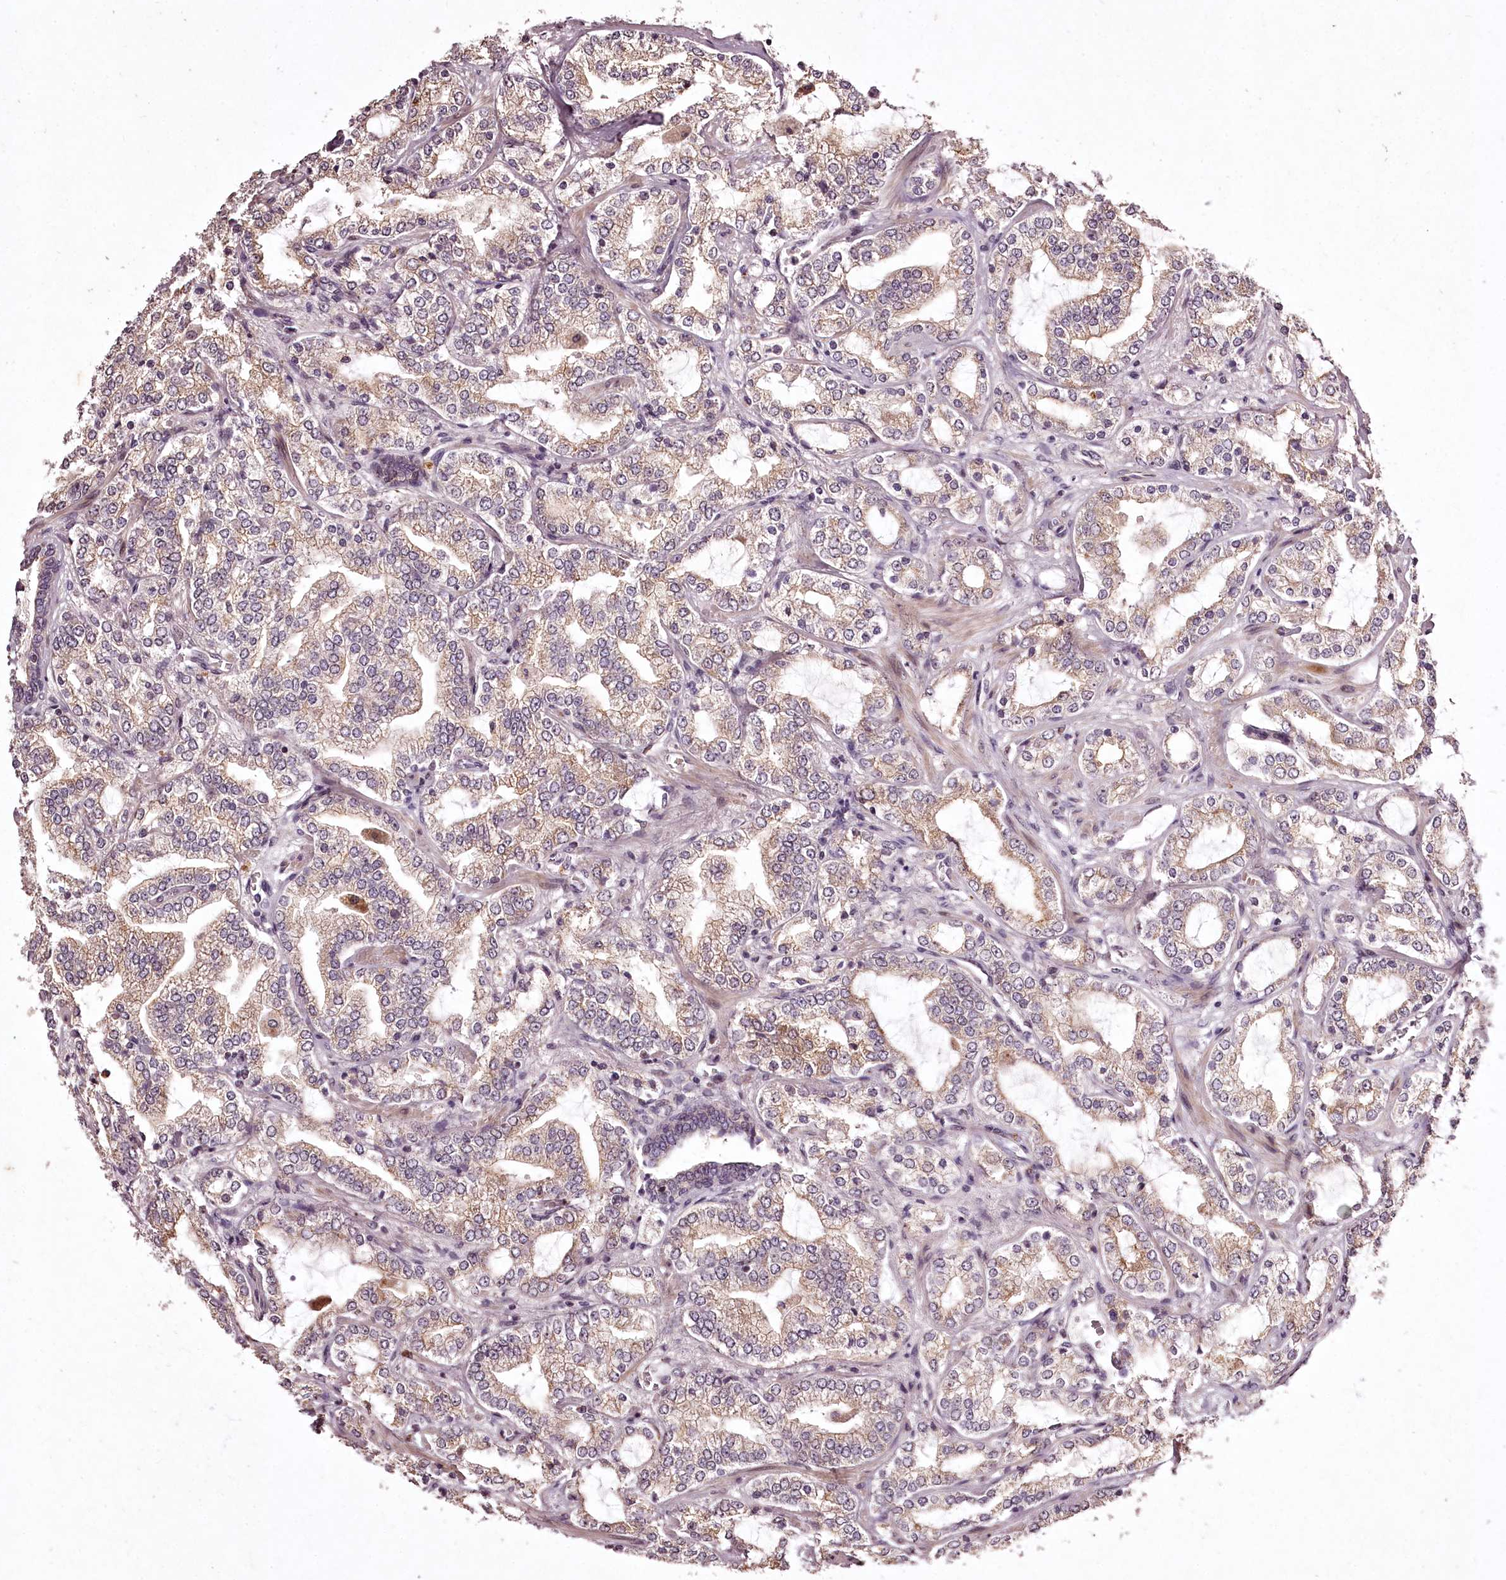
{"staining": {"intensity": "weak", "quantity": ">75%", "location": "cytoplasmic/membranous"}, "tissue": "prostate cancer", "cell_type": "Tumor cells", "image_type": "cancer", "snomed": [{"axis": "morphology", "description": "Adenocarcinoma, High grade"}, {"axis": "topography", "description": "Prostate"}], "caption": "Brown immunohistochemical staining in human prostate adenocarcinoma (high-grade) exhibits weak cytoplasmic/membranous expression in approximately >75% of tumor cells.", "gene": "ADRA1D", "patient": {"sex": "male", "age": 64}}